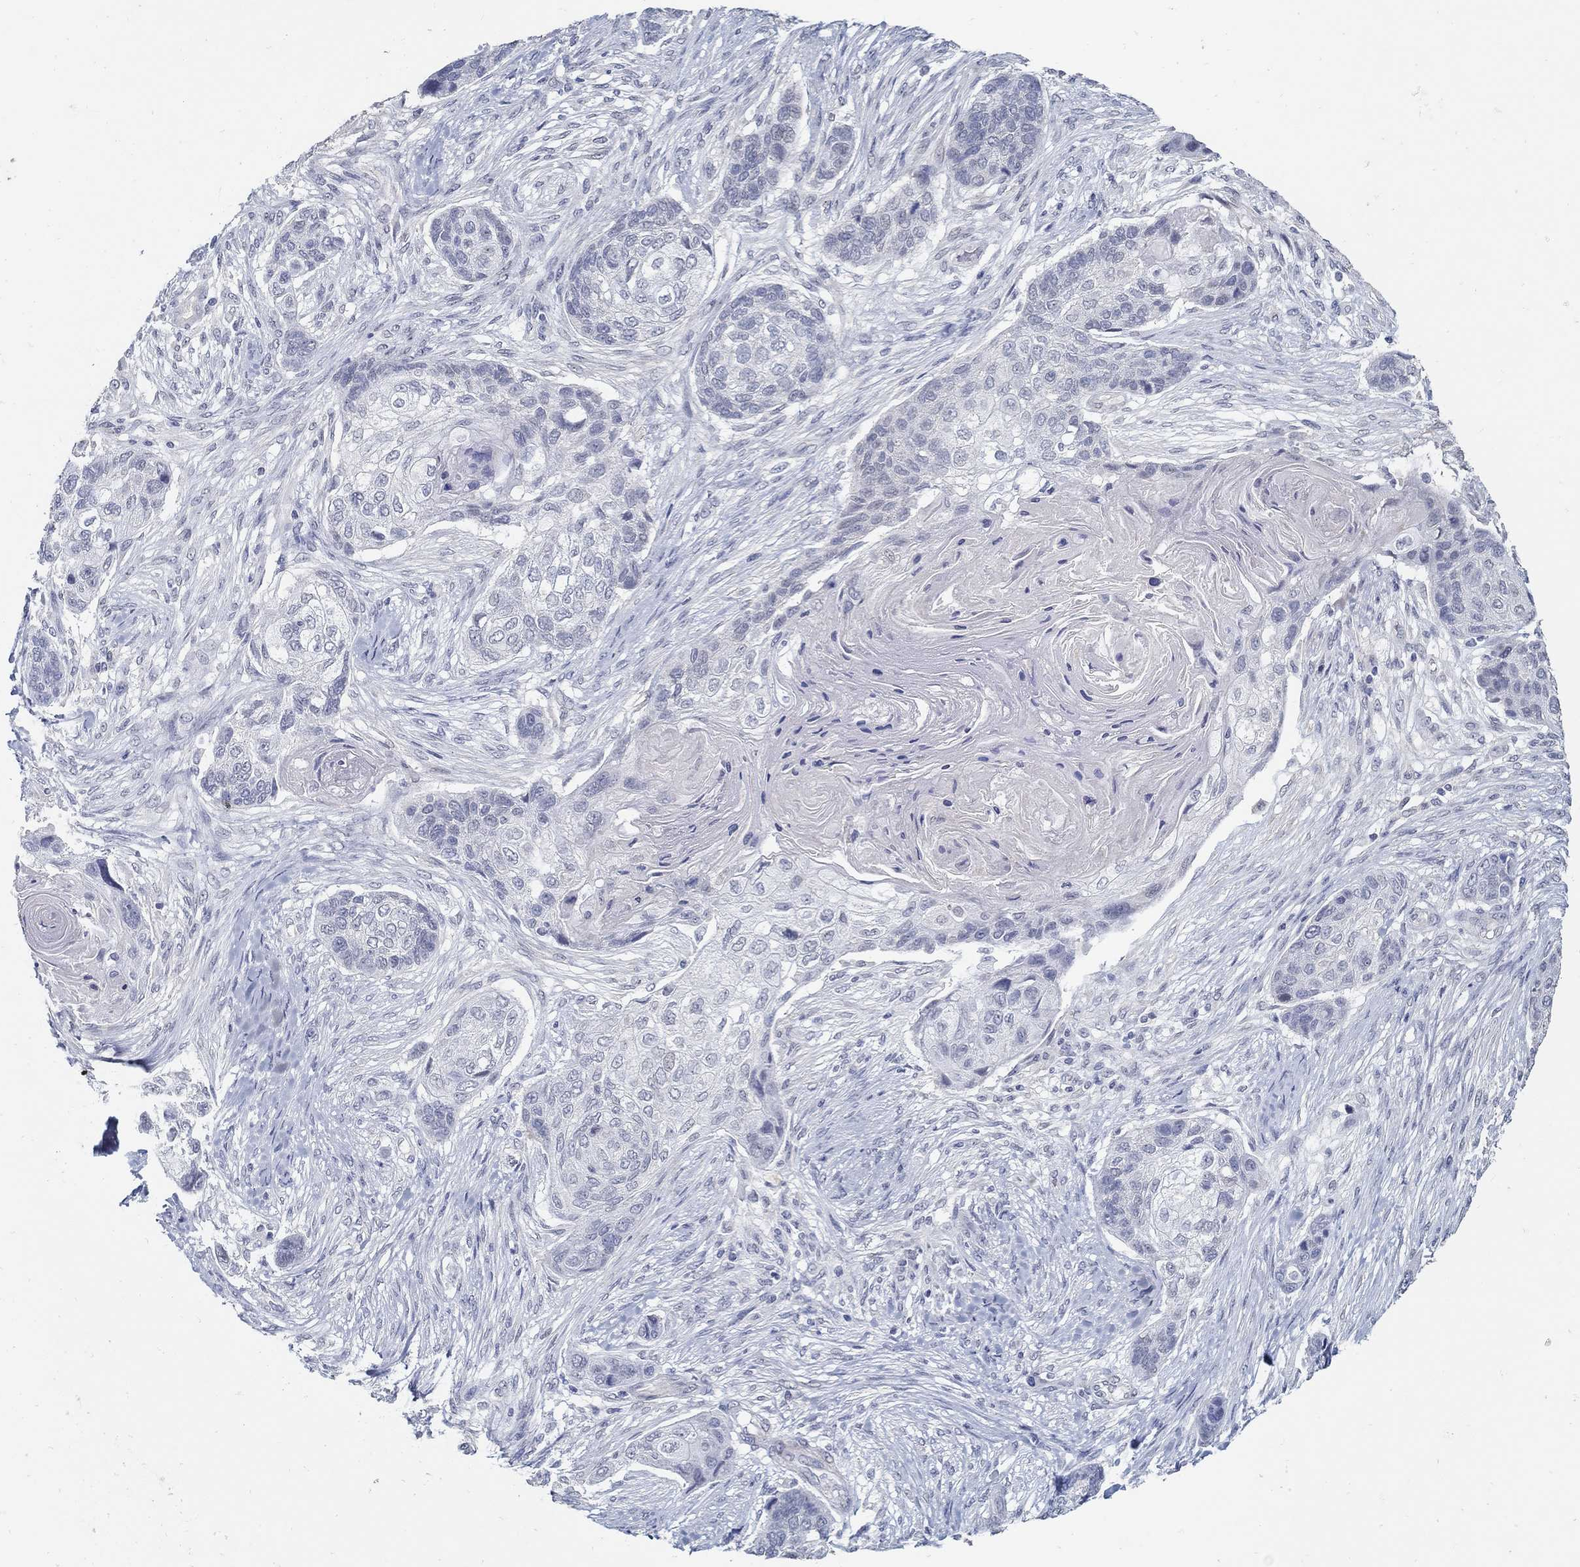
{"staining": {"intensity": "negative", "quantity": "none", "location": "none"}, "tissue": "lung cancer", "cell_type": "Tumor cells", "image_type": "cancer", "snomed": [{"axis": "morphology", "description": "Normal tissue, NOS"}, {"axis": "morphology", "description": "Squamous cell carcinoma, NOS"}, {"axis": "topography", "description": "Bronchus"}, {"axis": "topography", "description": "Lung"}], "caption": "IHC image of neoplastic tissue: human lung squamous cell carcinoma stained with DAB (3,3'-diaminobenzidine) demonstrates no significant protein expression in tumor cells.", "gene": "USP29", "patient": {"sex": "male", "age": 69}}